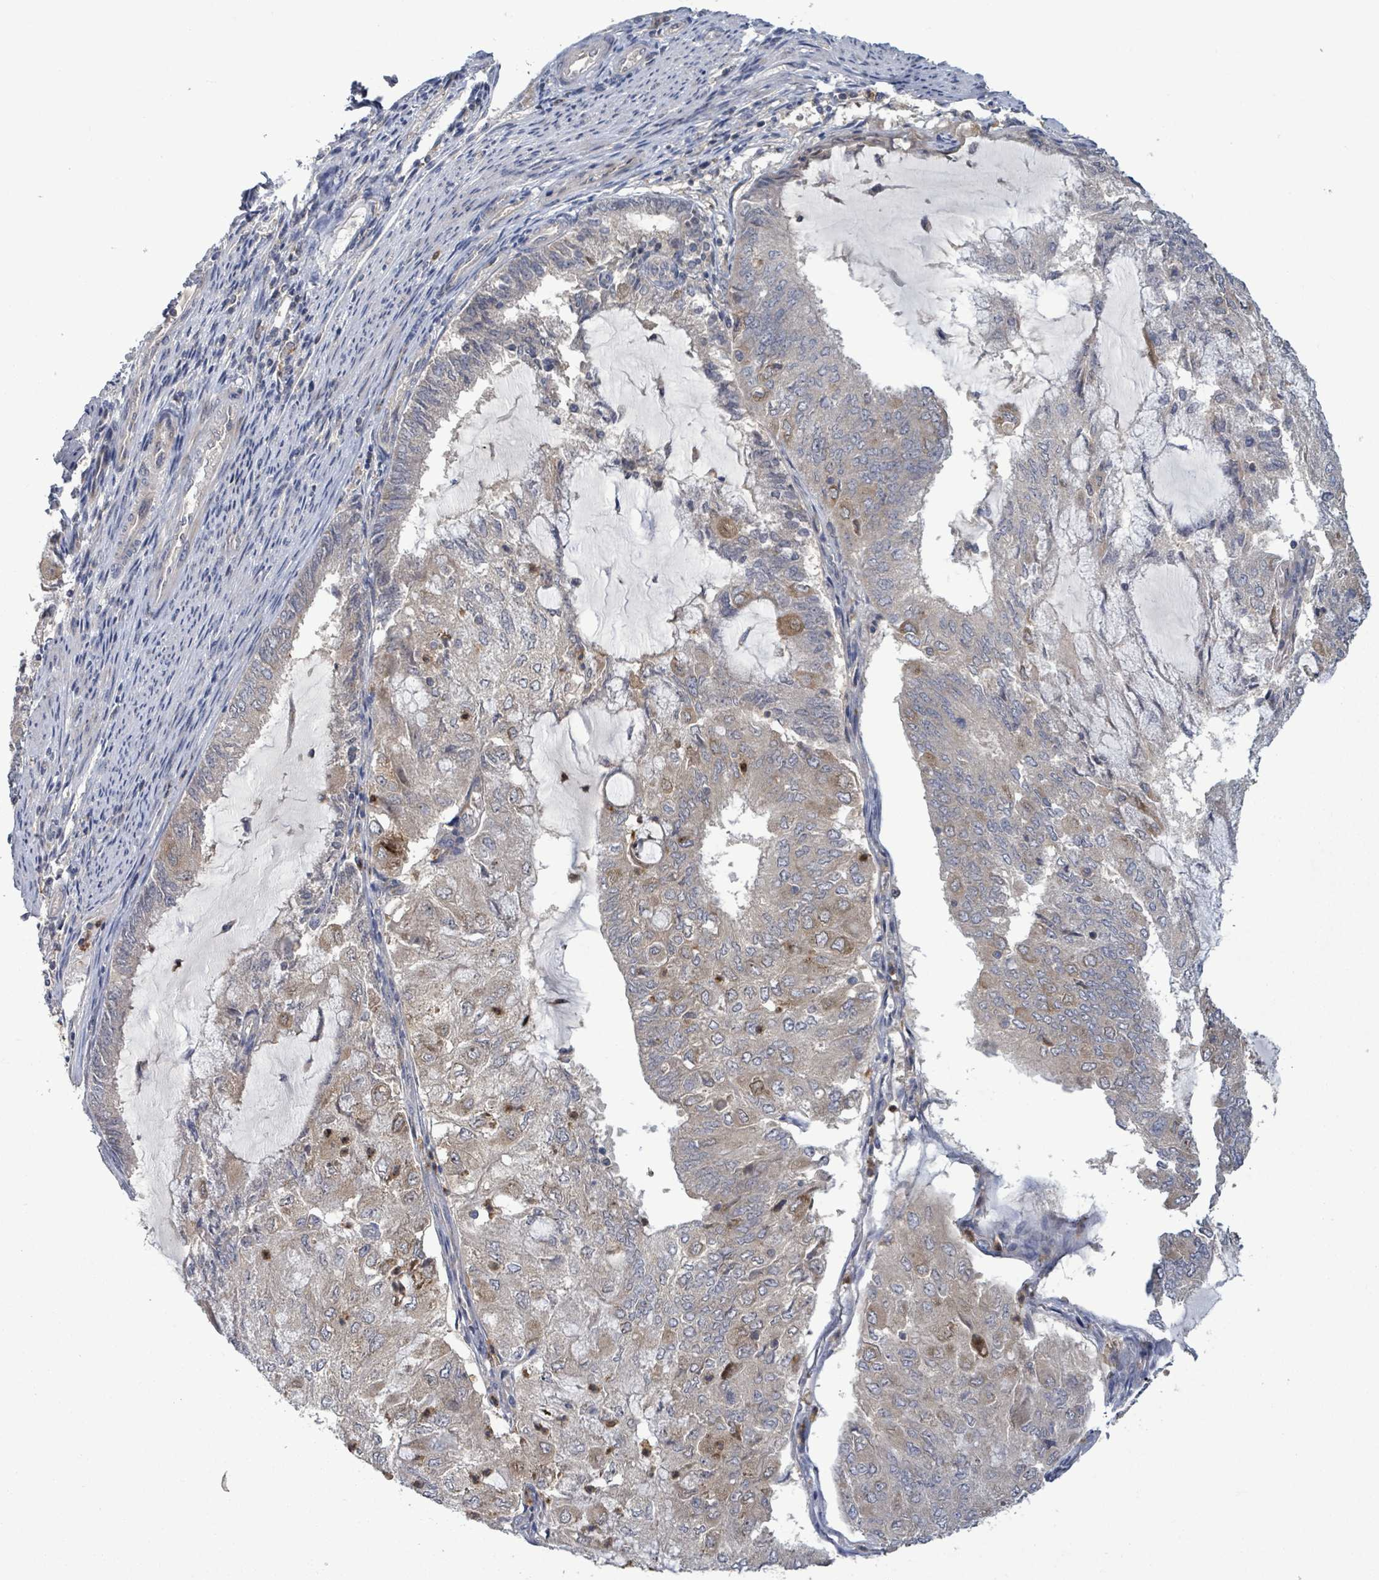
{"staining": {"intensity": "moderate", "quantity": "25%-75%", "location": "cytoplasmic/membranous"}, "tissue": "endometrial cancer", "cell_type": "Tumor cells", "image_type": "cancer", "snomed": [{"axis": "morphology", "description": "Adenocarcinoma, NOS"}, {"axis": "topography", "description": "Endometrium"}], "caption": "The image reveals staining of adenocarcinoma (endometrial), revealing moderate cytoplasmic/membranous protein staining (brown color) within tumor cells.", "gene": "SERPINE3", "patient": {"sex": "female", "age": 81}}